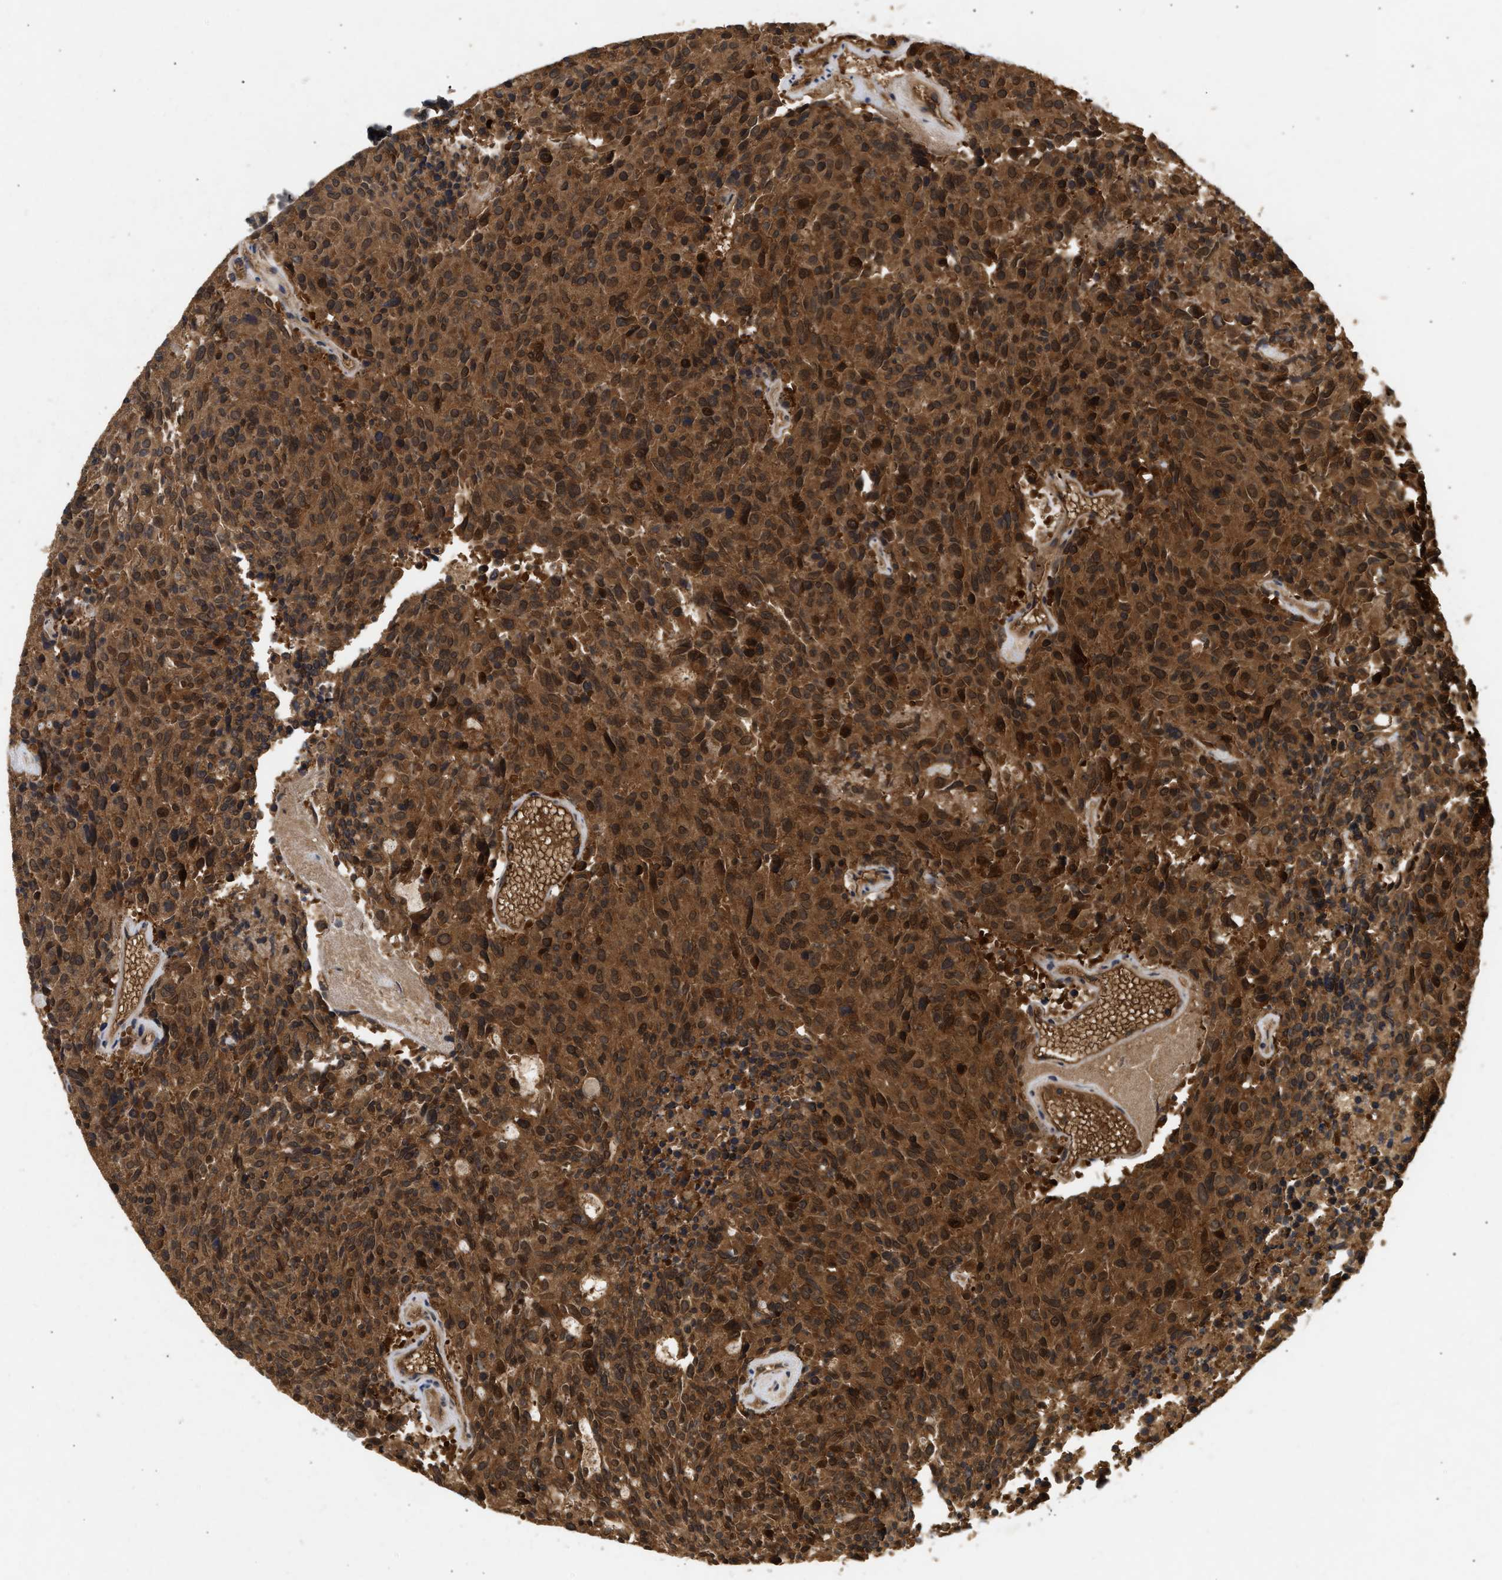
{"staining": {"intensity": "strong", "quantity": ">75%", "location": "cytoplasmic/membranous,nuclear"}, "tissue": "carcinoid", "cell_type": "Tumor cells", "image_type": "cancer", "snomed": [{"axis": "morphology", "description": "Carcinoid, malignant, NOS"}, {"axis": "topography", "description": "Pancreas"}], "caption": "Carcinoid stained for a protein shows strong cytoplasmic/membranous and nuclear positivity in tumor cells.", "gene": "FITM1", "patient": {"sex": "female", "age": 54}}